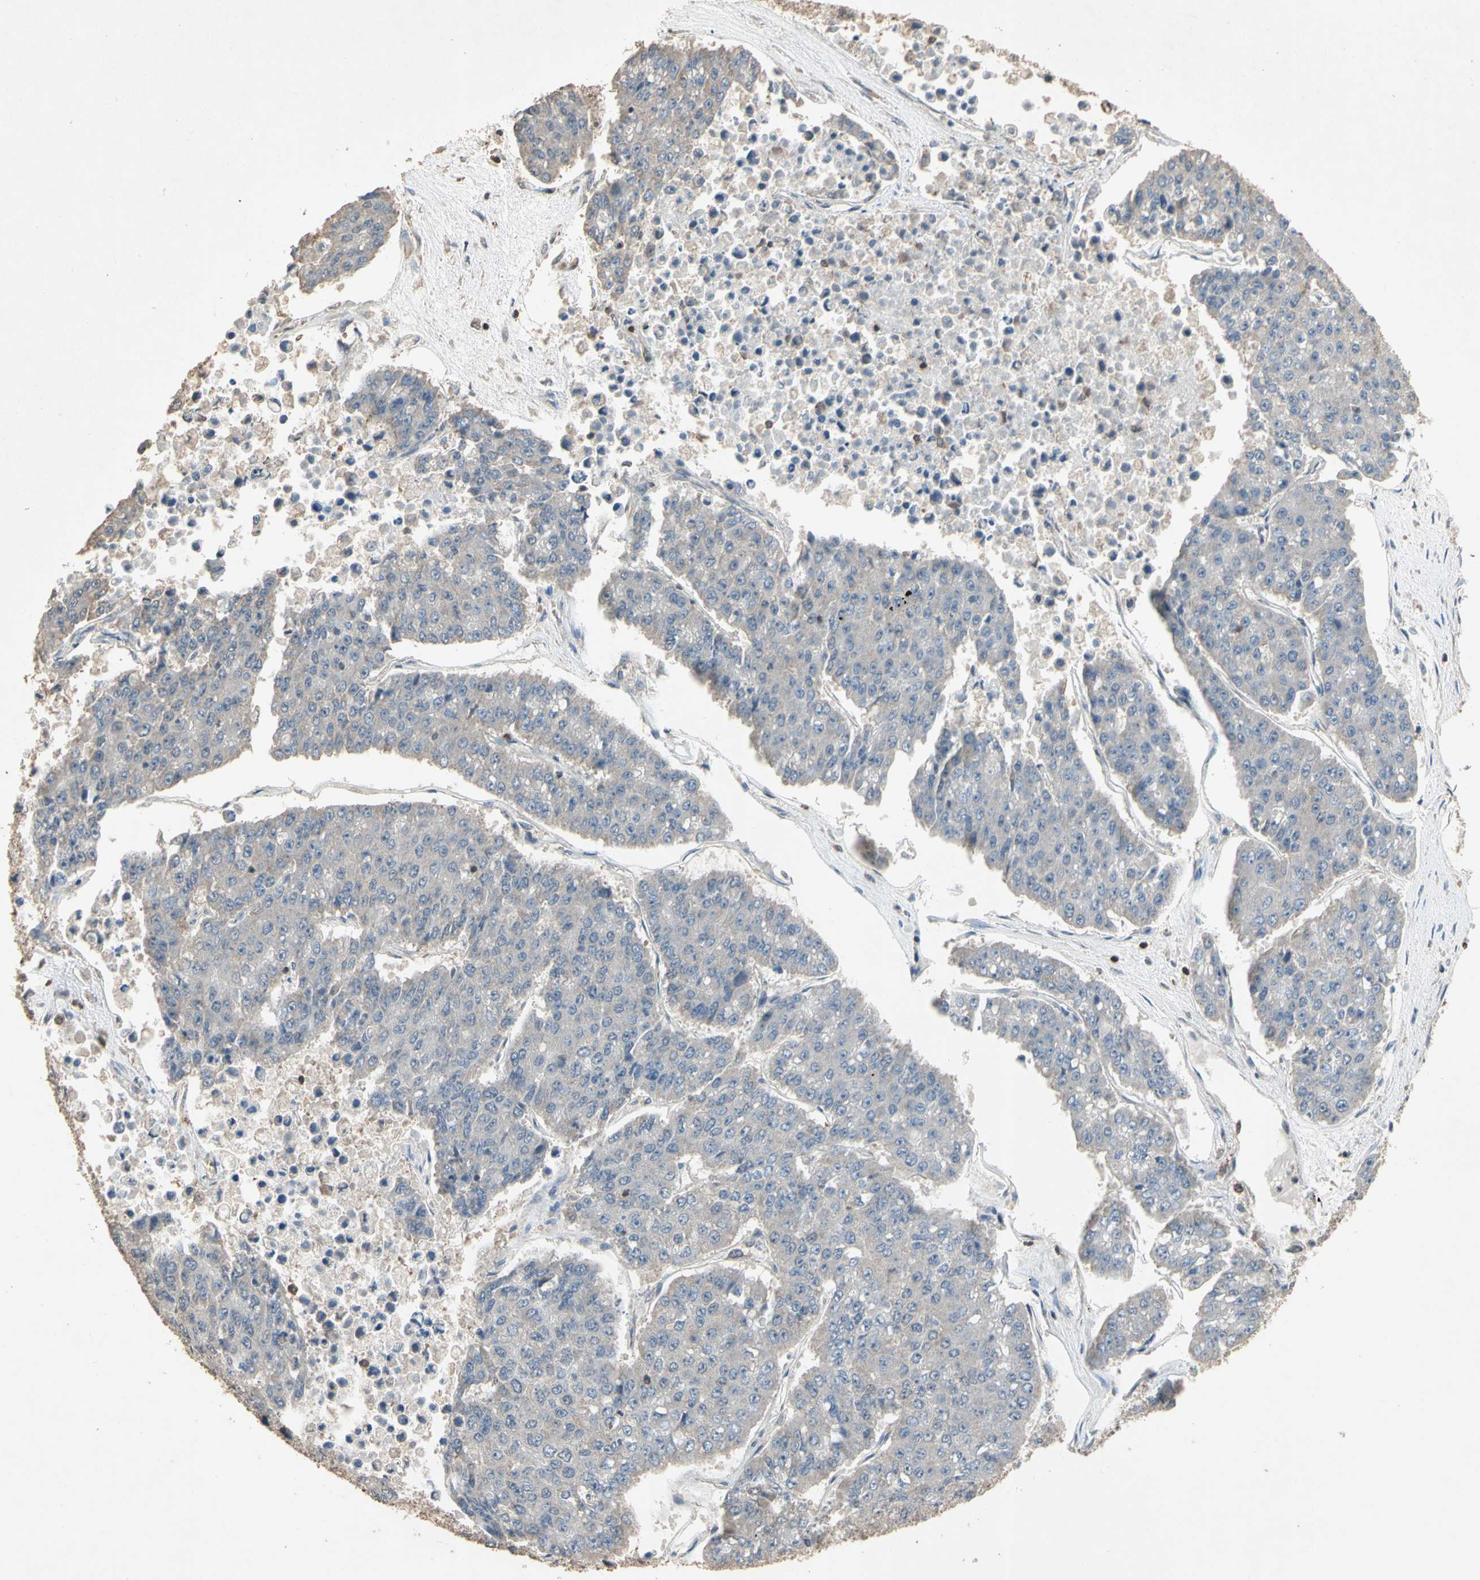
{"staining": {"intensity": "negative", "quantity": "none", "location": "none"}, "tissue": "pancreatic cancer", "cell_type": "Tumor cells", "image_type": "cancer", "snomed": [{"axis": "morphology", "description": "Adenocarcinoma, NOS"}, {"axis": "topography", "description": "Pancreas"}], "caption": "An IHC photomicrograph of pancreatic cancer (adenocarcinoma) is shown. There is no staining in tumor cells of pancreatic cancer (adenocarcinoma).", "gene": "MAP3K10", "patient": {"sex": "male", "age": 50}}